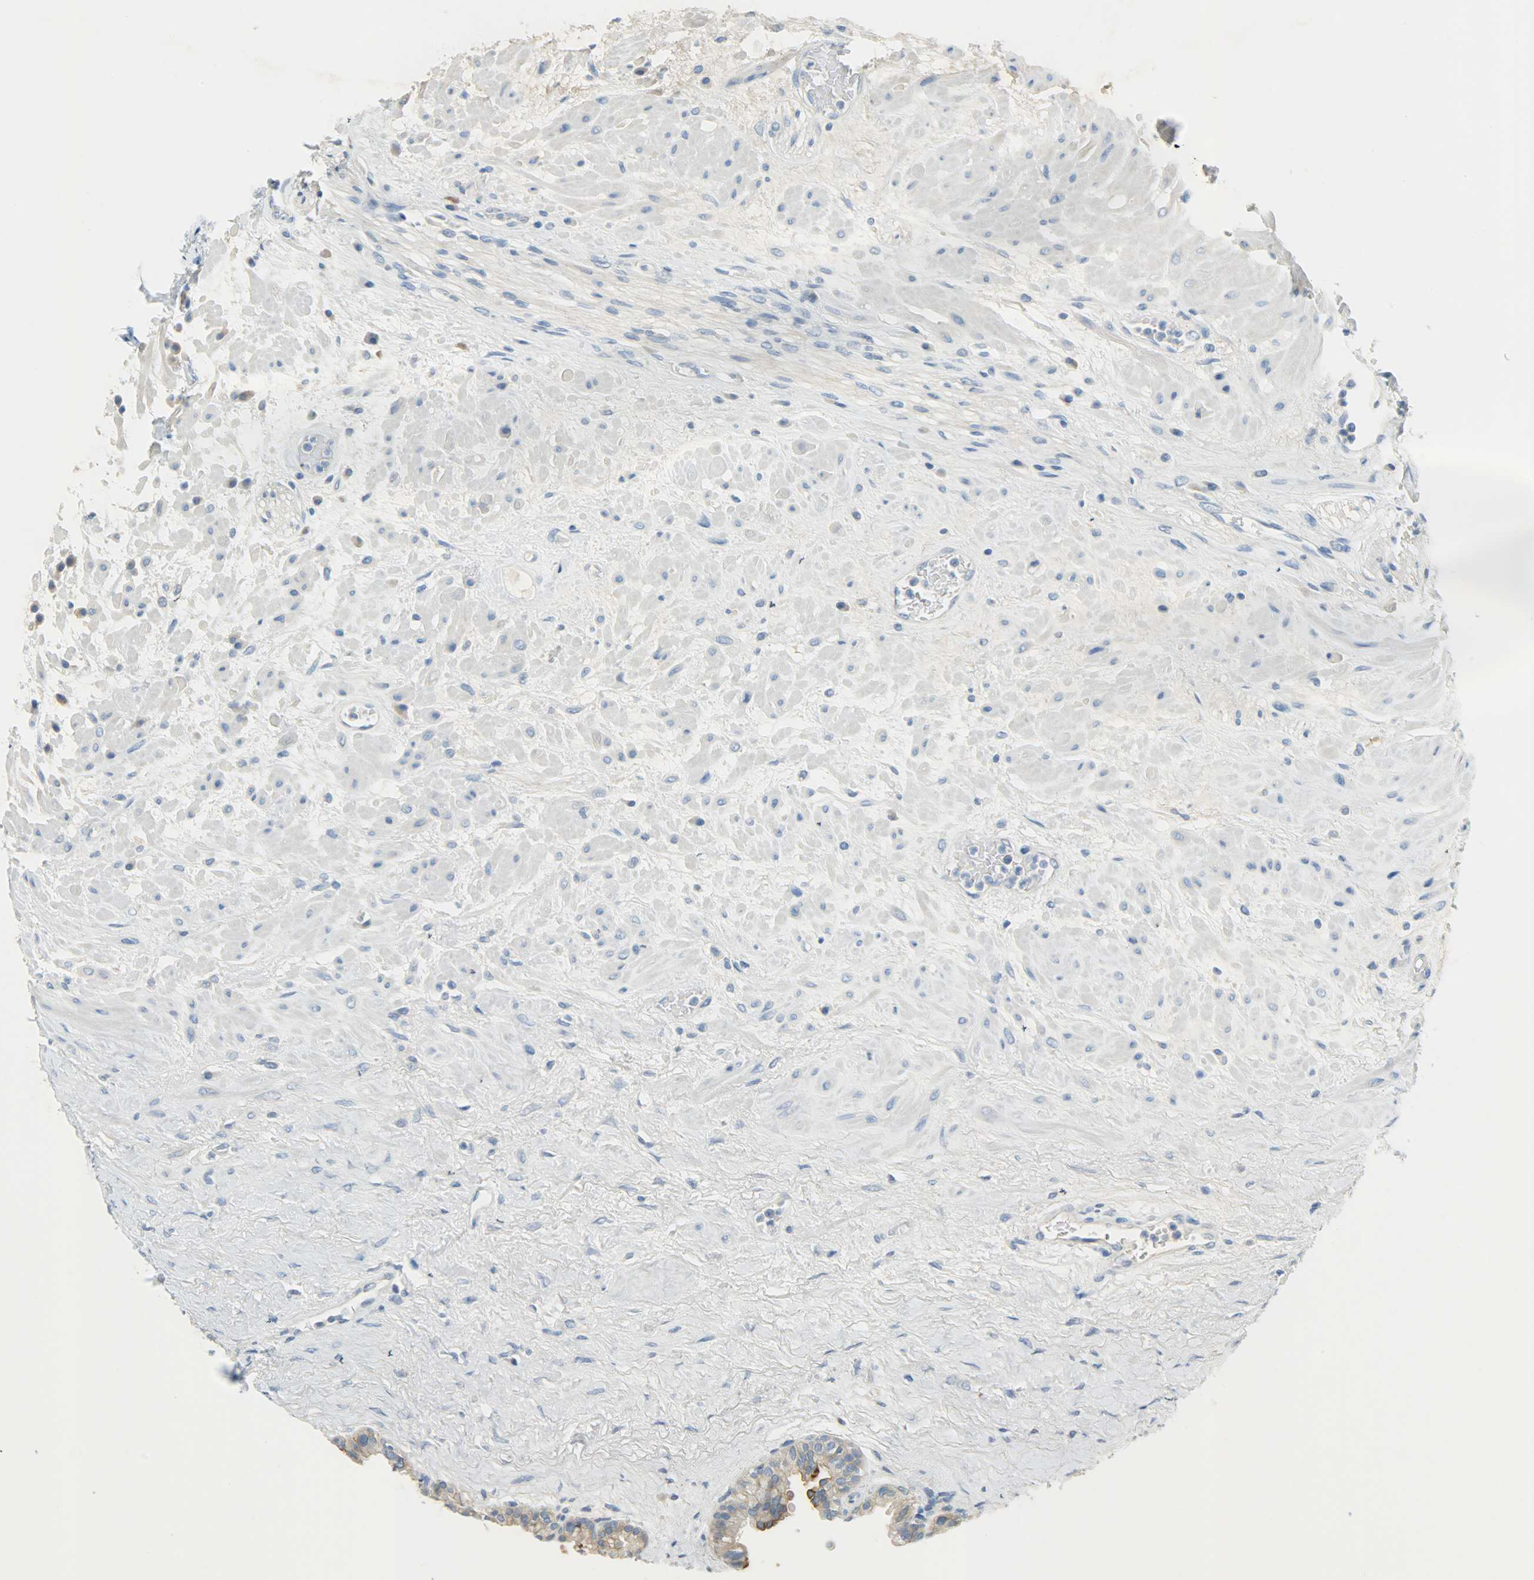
{"staining": {"intensity": "strong", "quantity": ">75%", "location": "cytoplasmic/membranous"}, "tissue": "seminal vesicle", "cell_type": "Glandular cells", "image_type": "normal", "snomed": [{"axis": "morphology", "description": "Normal tissue, NOS"}, {"axis": "topography", "description": "Seminal veicle"}], "caption": "IHC photomicrograph of normal seminal vesicle: human seminal vesicle stained using immunohistochemistry (IHC) displays high levels of strong protein expression localized specifically in the cytoplasmic/membranous of glandular cells, appearing as a cytoplasmic/membranous brown color.", "gene": "PROM1", "patient": {"sex": "male", "age": 61}}